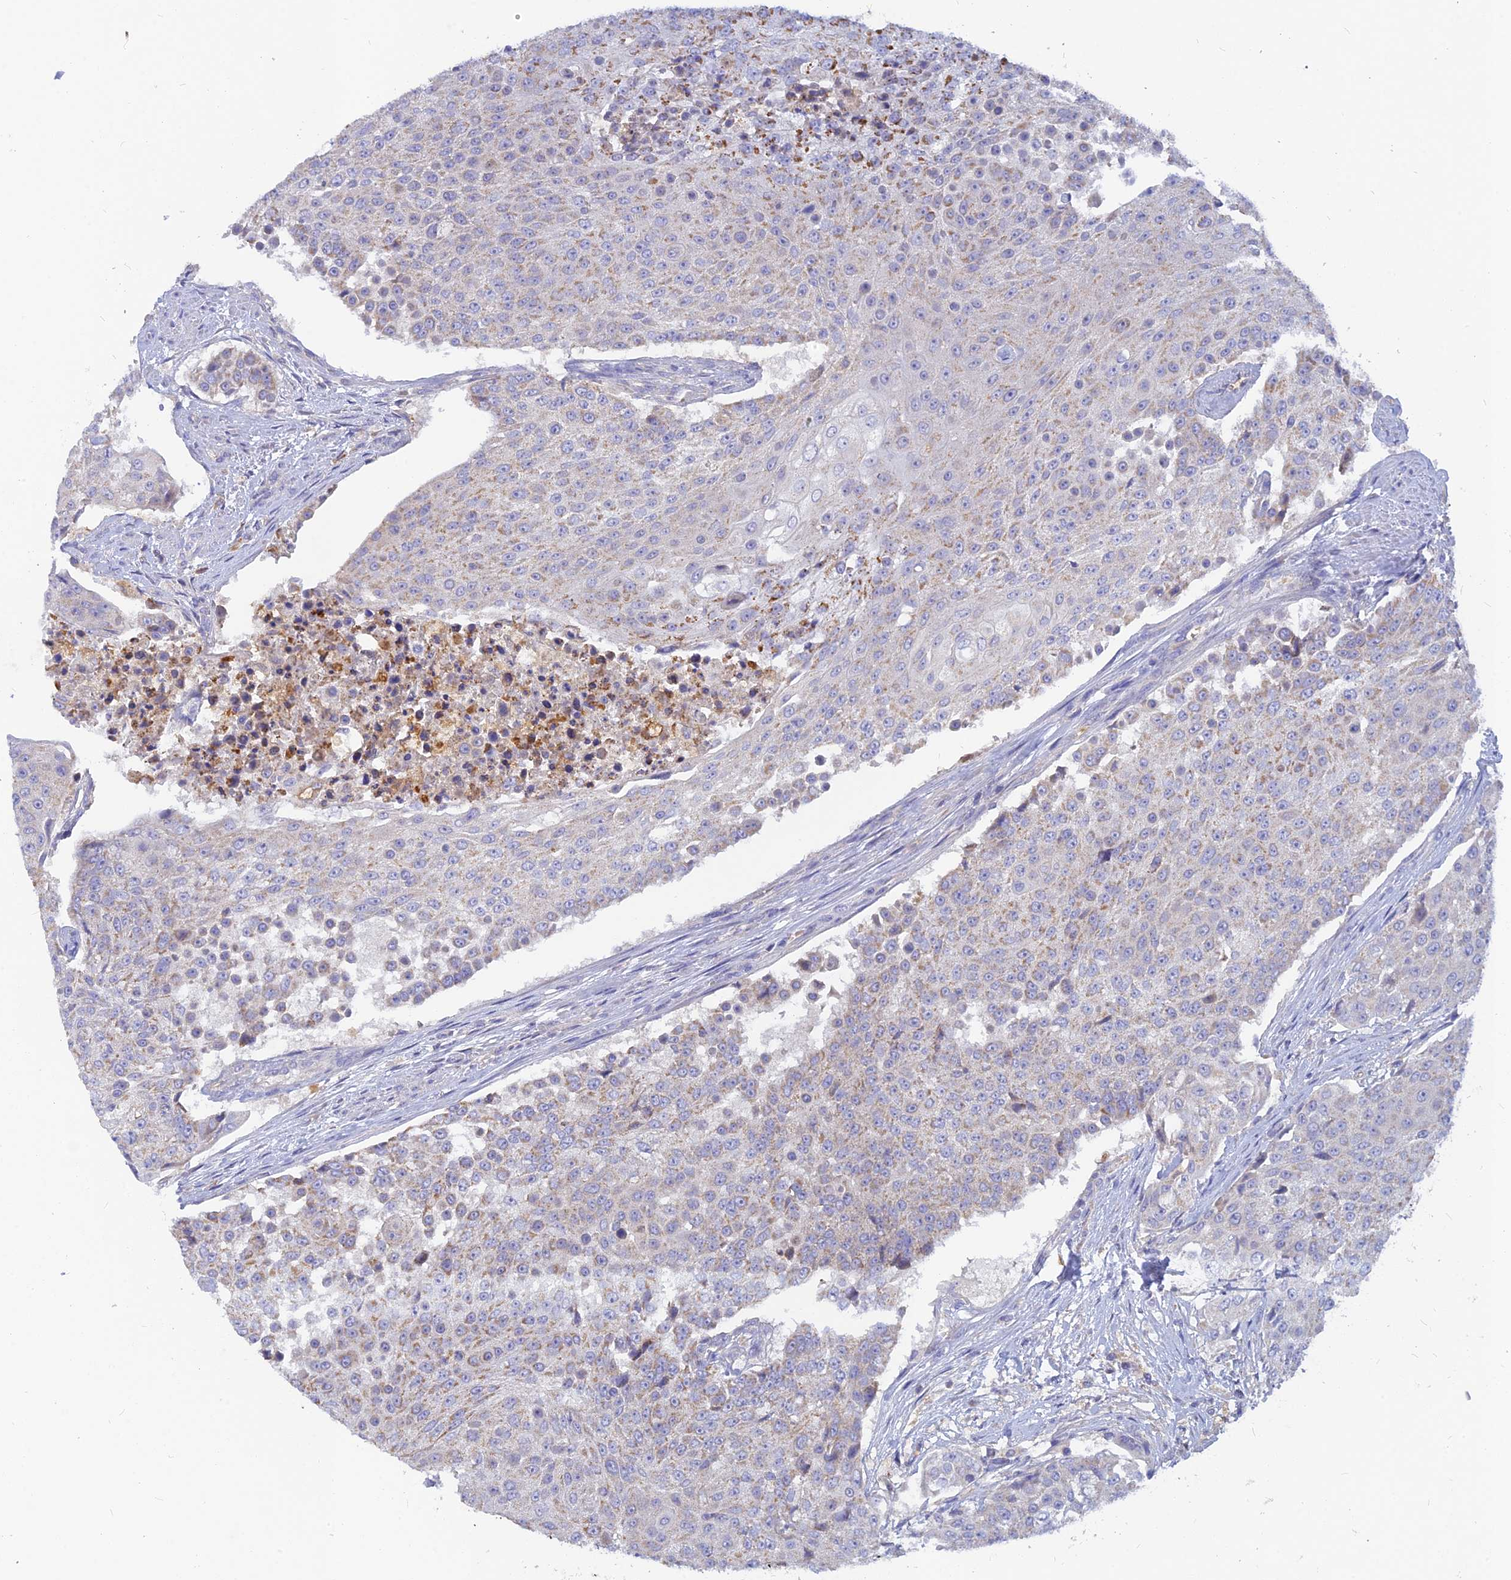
{"staining": {"intensity": "weak", "quantity": "25%-75%", "location": "cytoplasmic/membranous"}, "tissue": "urothelial cancer", "cell_type": "Tumor cells", "image_type": "cancer", "snomed": [{"axis": "morphology", "description": "Urothelial carcinoma, High grade"}, {"axis": "topography", "description": "Urinary bladder"}], "caption": "Urothelial carcinoma (high-grade) stained with DAB immunohistochemistry (IHC) displays low levels of weak cytoplasmic/membranous positivity in approximately 25%-75% of tumor cells.", "gene": "CACNA1B", "patient": {"sex": "female", "age": 63}}